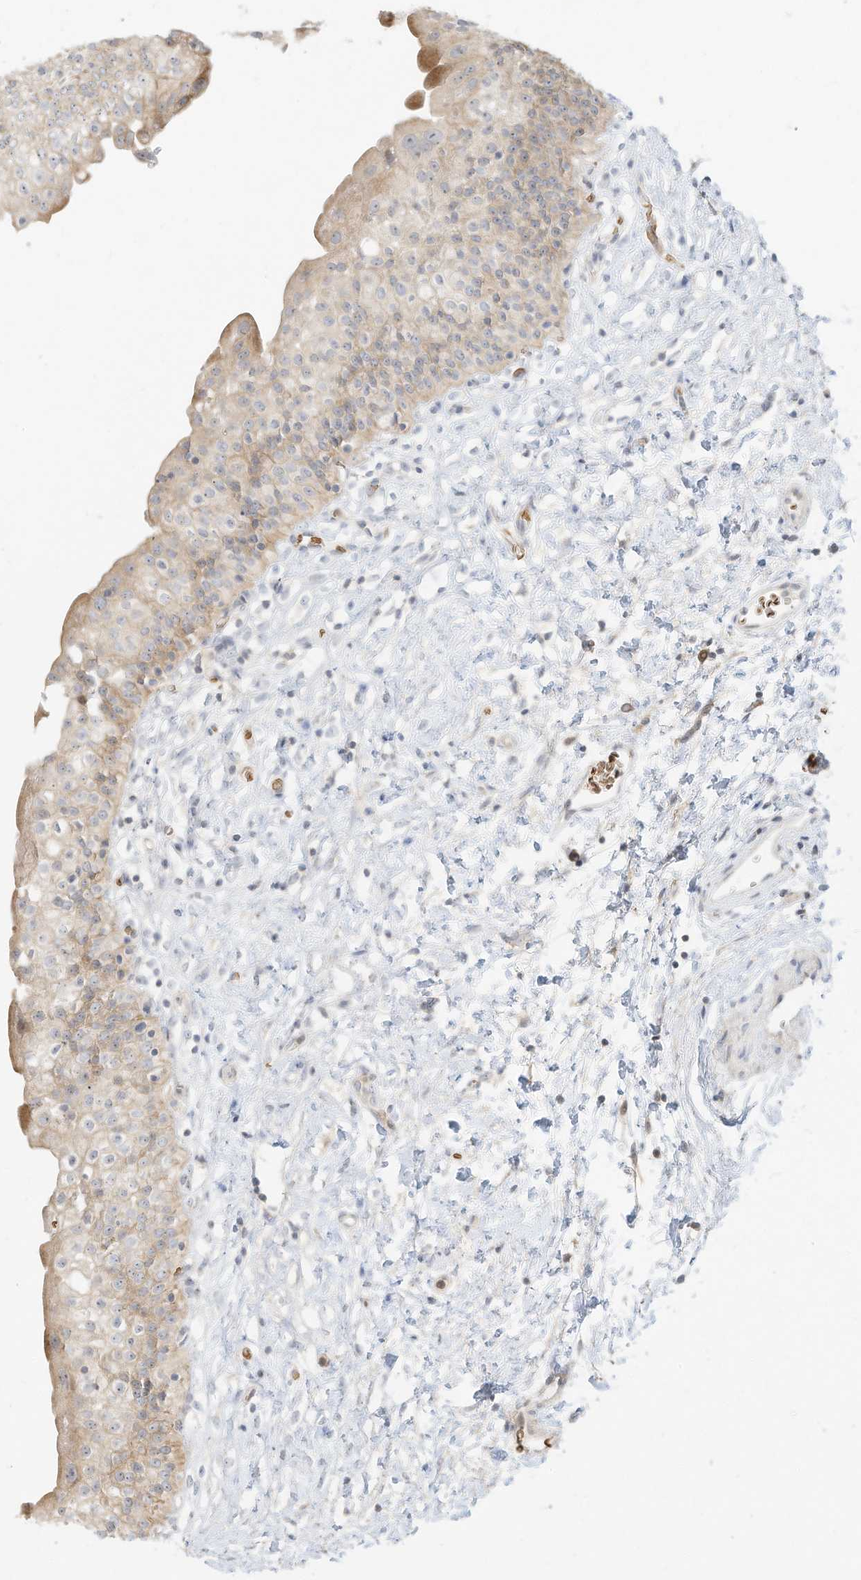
{"staining": {"intensity": "moderate", "quantity": "25%-75%", "location": "cytoplasmic/membranous"}, "tissue": "urinary bladder", "cell_type": "Urothelial cells", "image_type": "normal", "snomed": [{"axis": "morphology", "description": "Normal tissue, NOS"}, {"axis": "topography", "description": "Urinary bladder"}], "caption": "IHC image of benign human urinary bladder stained for a protein (brown), which exhibits medium levels of moderate cytoplasmic/membranous positivity in approximately 25%-75% of urothelial cells.", "gene": "OFD1", "patient": {"sex": "male", "age": 51}}